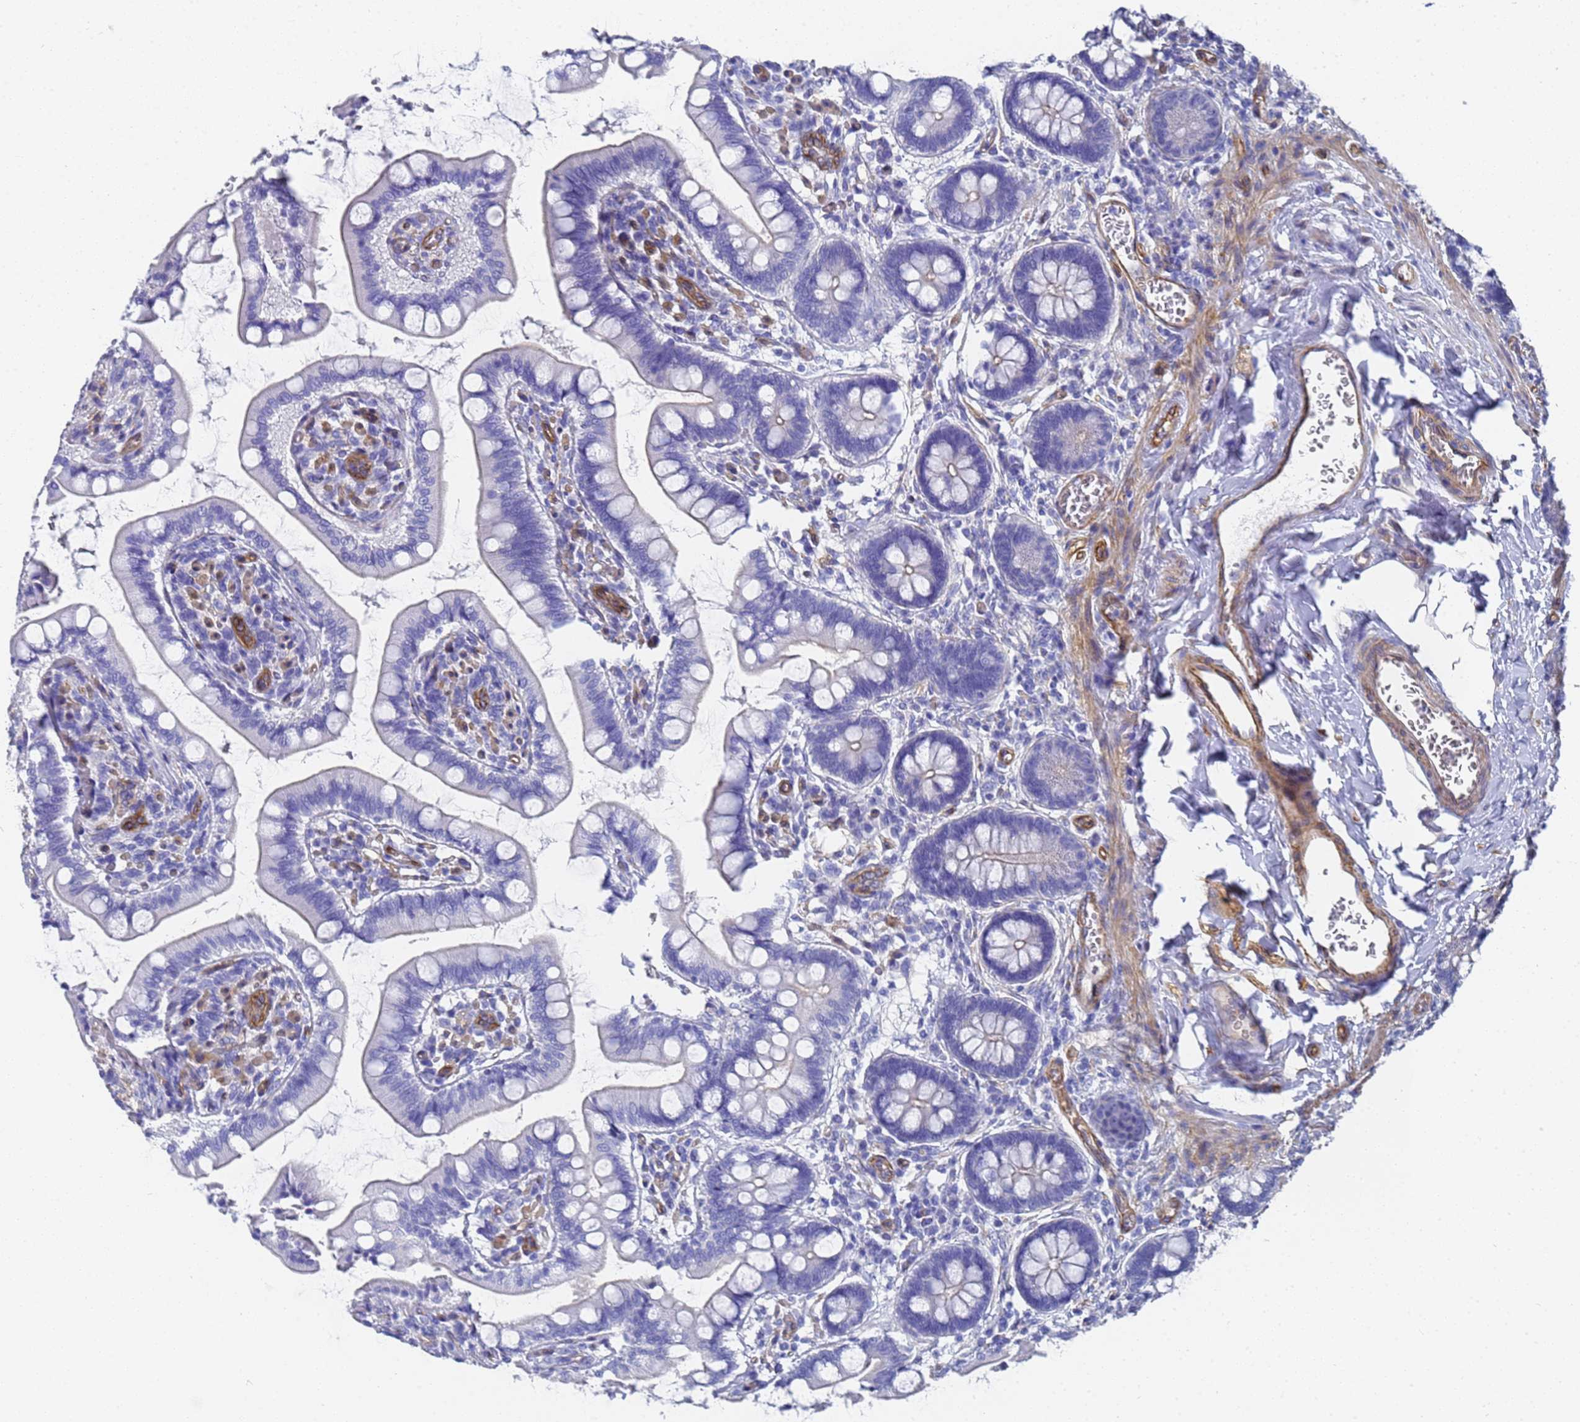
{"staining": {"intensity": "negative", "quantity": "none", "location": "none"}, "tissue": "small intestine", "cell_type": "Glandular cells", "image_type": "normal", "snomed": [{"axis": "morphology", "description": "Normal tissue, NOS"}, {"axis": "topography", "description": "Small intestine"}], "caption": "IHC histopathology image of normal human small intestine stained for a protein (brown), which displays no positivity in glandular cells.", "gene": "ENSG00000198211", "patient": {"sex": "male", "age": 52}}